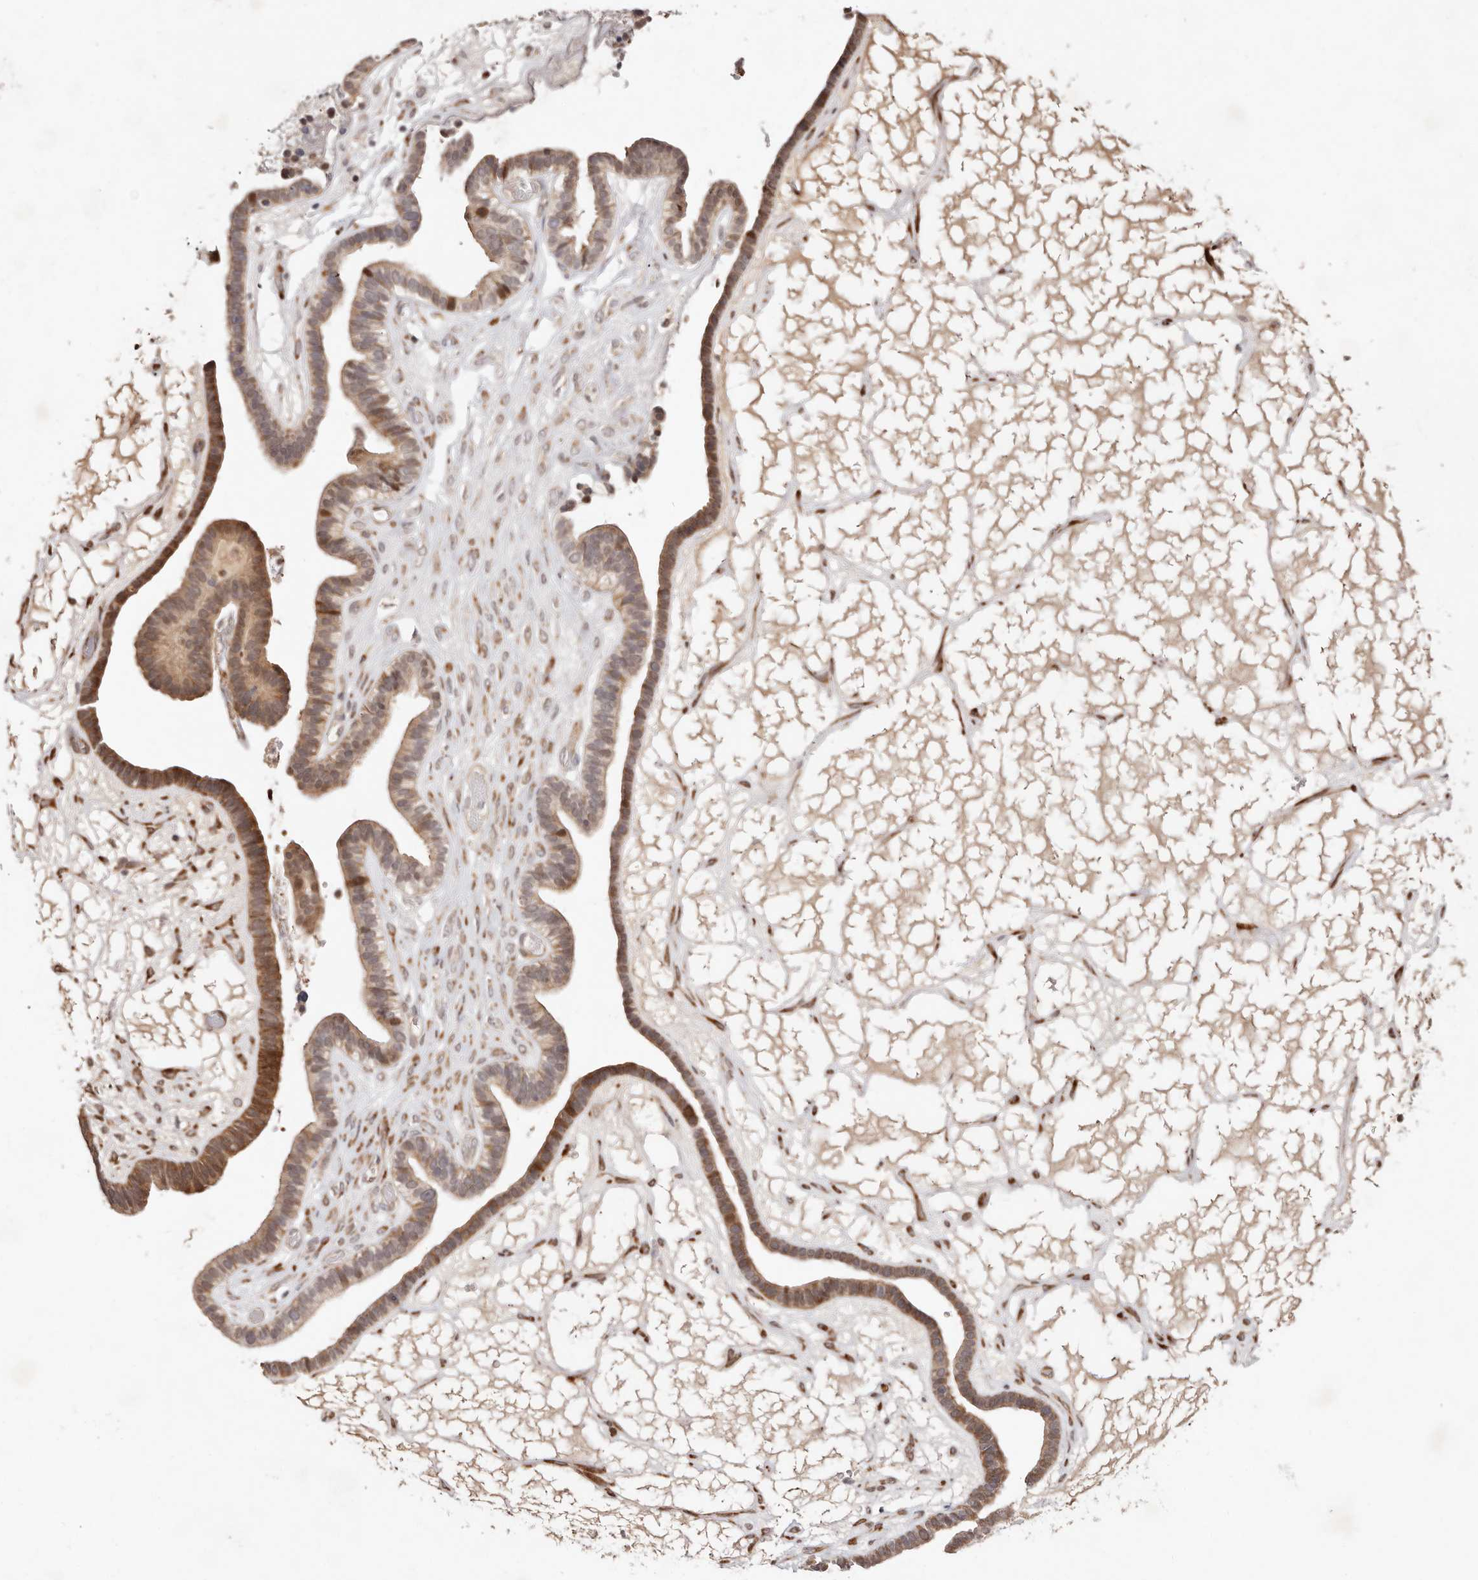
{"staining": {"intensity": "moderate", "quantity": ">75%", "location": "cytoplasmic/membranous"}, "tissue": "ovarian cancer", "cell_type": "Tumor cells", "image_type": "cancer", "snomed": [{"axis": "morphology", "description": "Cystadenocarcinoma, serous, NOS"}, {"axis": "topography", "description": "Ovary"}], "caption": "Ovarian cancer tissue demonstrates moderate cytoplasmic/membranous expression in approximately >75% of tumor cells", "gene": "BCL2L15", "patient": {"sex": "female", "age": 56}}